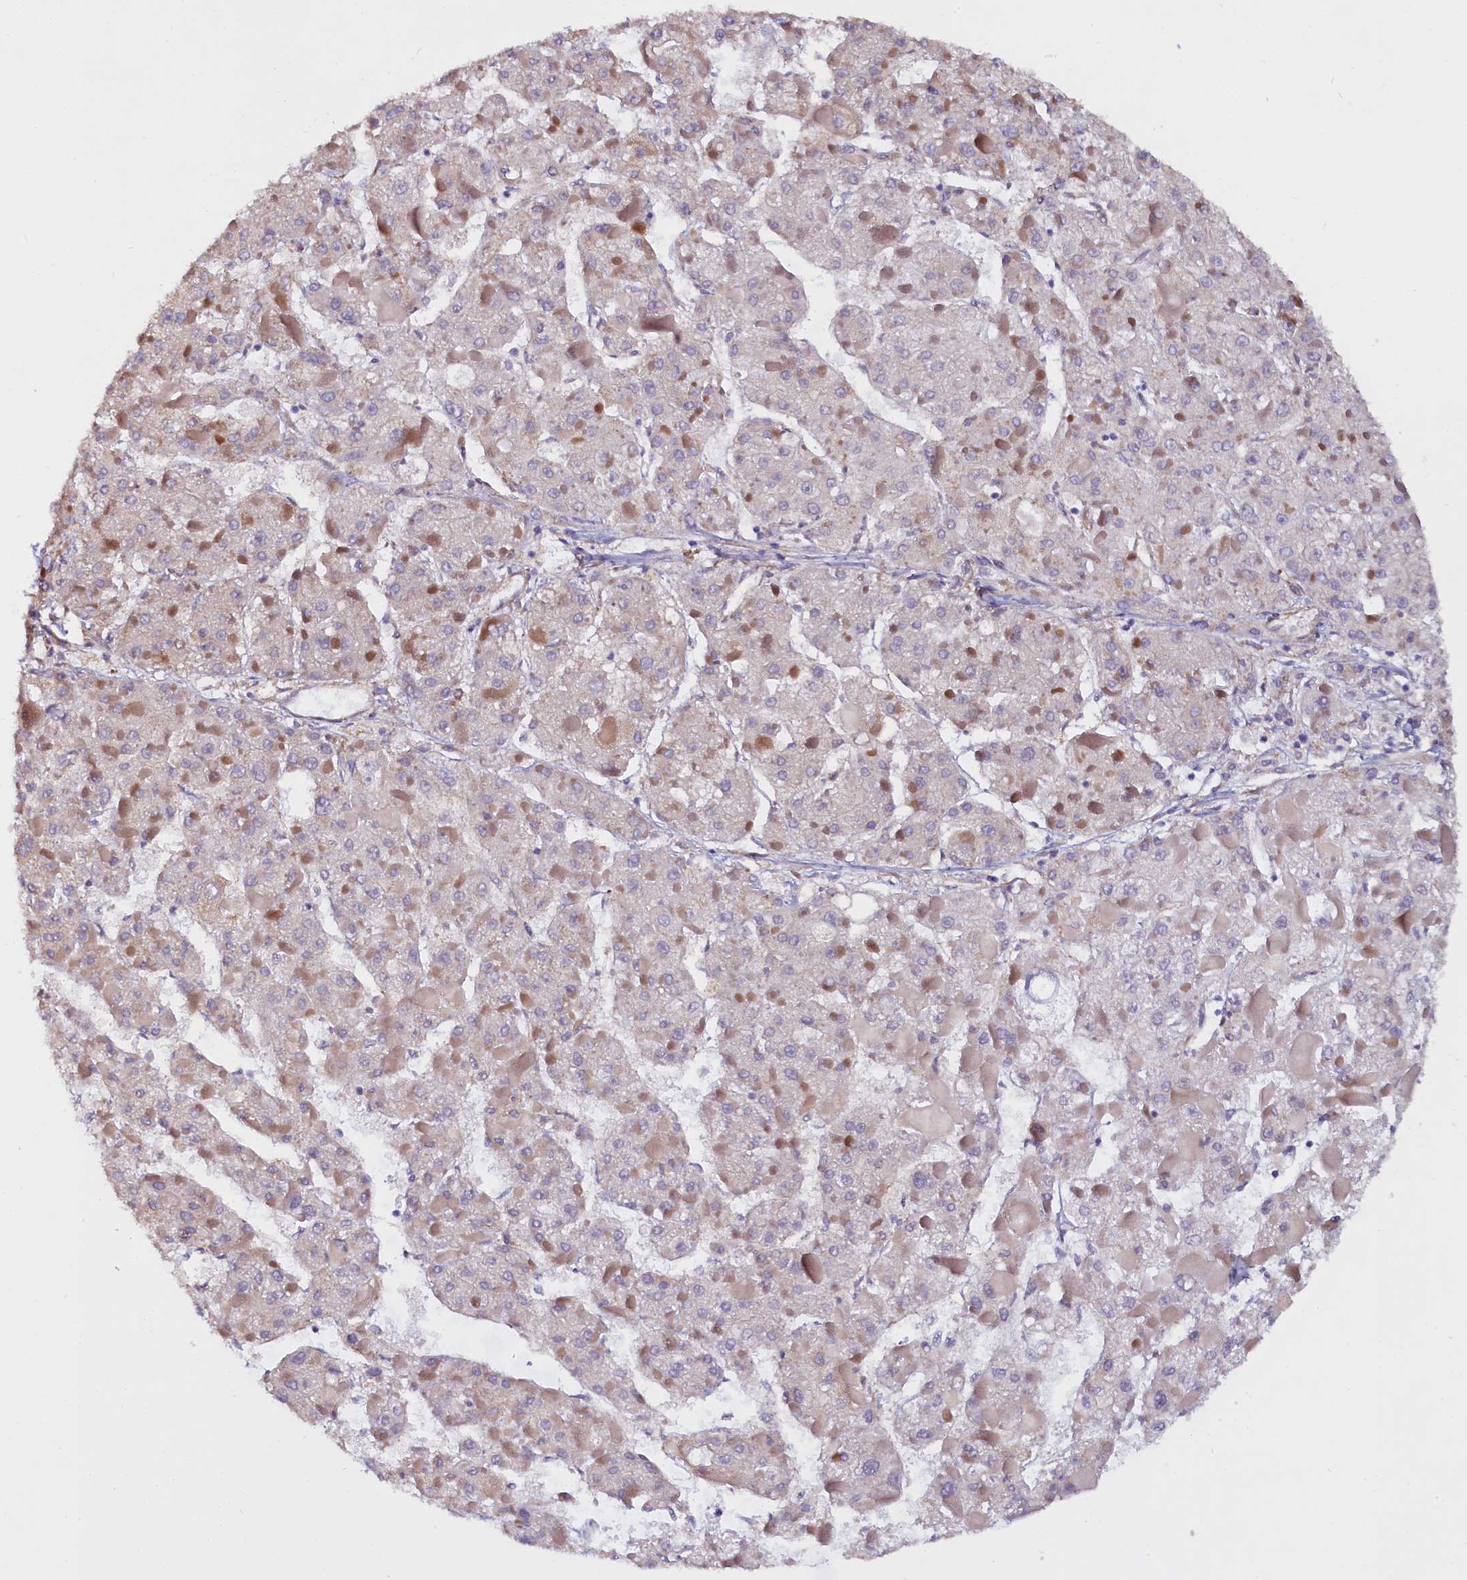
{"staining": {"intensity": "negative", "quantity": "none", "location": "none"}, "tissue": "liver cancer", "cell_type": "Tumor cells", "image_type": "cancer", "snomed": [{"axis": "morphology", "description": "Carcinoma, Hepatocellular, NOS"}, {"axis": "topography", "description": "Liver"}], "caption": "Tumor cells are negative for brown protein staining in liver cancer.", "gene": "UACA", "patient": {"sex": "female", "age": 73}}